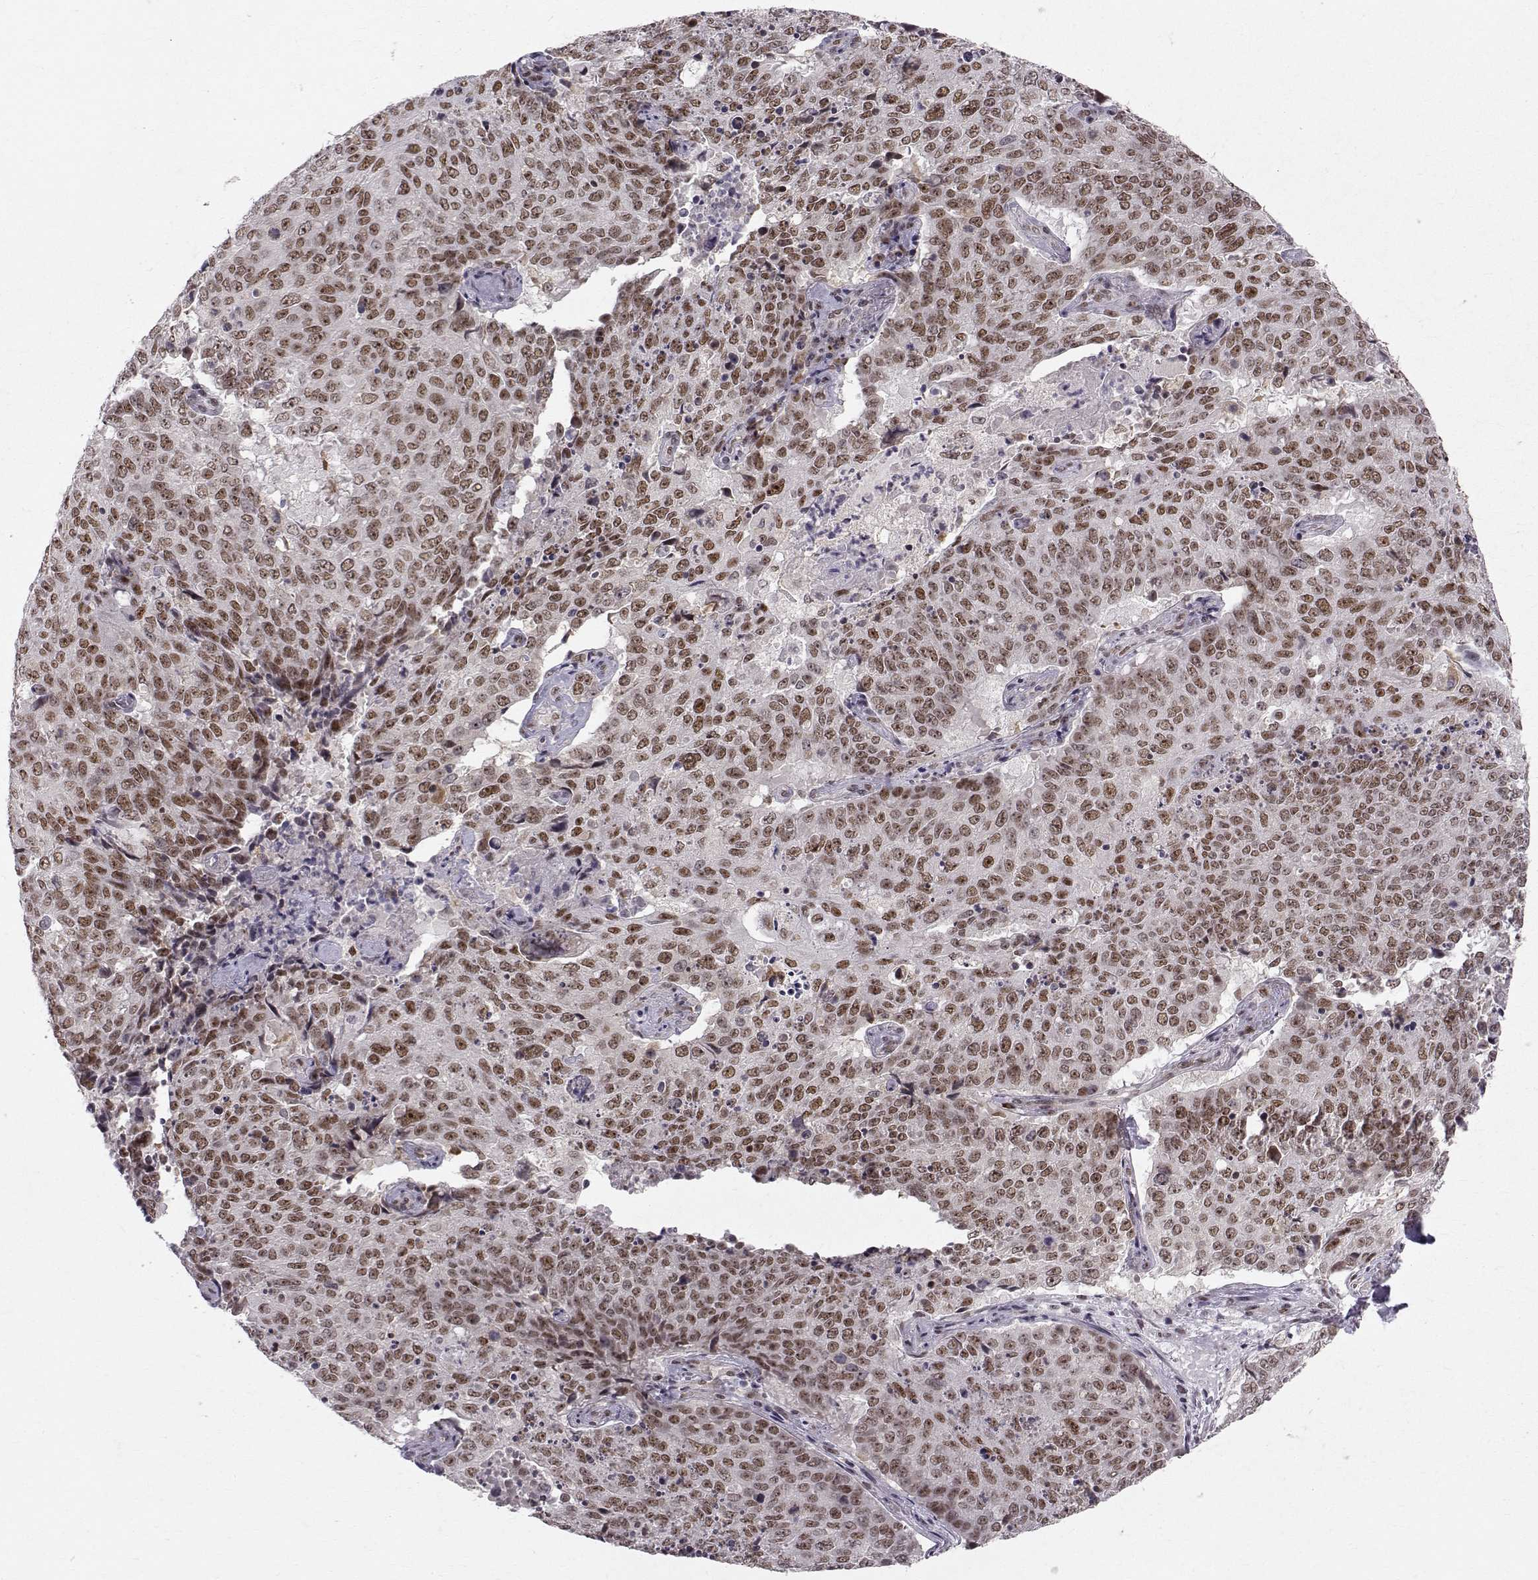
{"staining": {"intensity": "moderate", "quantity": ">75%", "location": "nuclear"}, "tissue": "lung cancer", "cell_type": "Tumor cells", "image_type": "cancer", "snomed": [{"axis": "morphology", "description": "Normal tissue, NOS"}, {"axis": "morphology", "description": "Squamous cell carcinoma, NOS"}, {"axis": "topography", "description": "Bronchus"}, {"axis": "topography", "description": "Lung"}], "caption": "Immunohistochemical staining of squamous cell carcinoma (lung) shows medium levels of moderate nuclear protein positivity in approximately >75% of tumor cells.", "gene": "RPP38", "patient": {"sex": "male", "age": 64}}